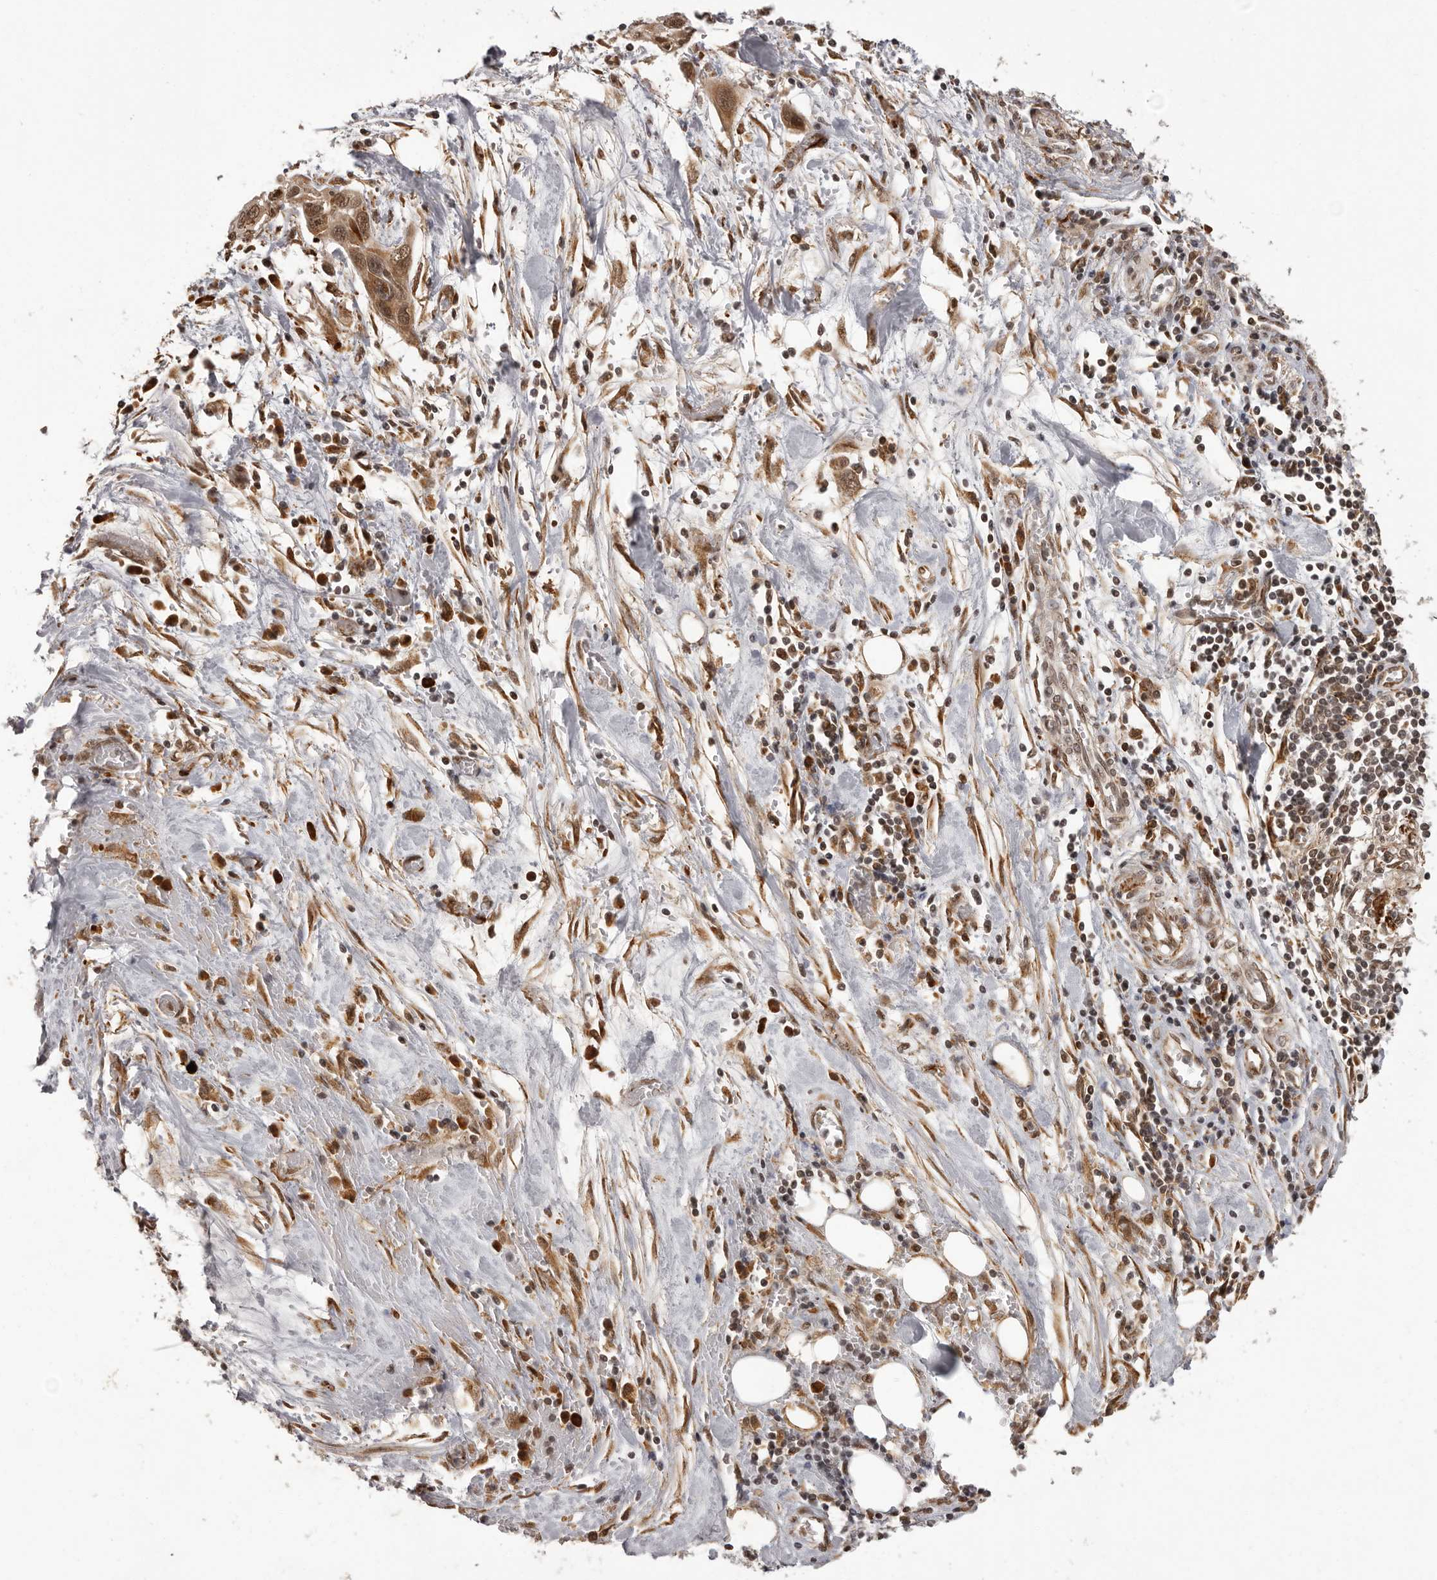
{"staining": {"intensity": "moderate", "quantity": ">75%", "location": "cytoplasmic/membranous,nuclear"}, "tissue": "pancreatic cancer", "cell_type": "Tumor cells", "image_type": "cancer", "snomed": [{"axis": "morphology", "description": "Adenocarcinoma, NOS"}, {"axis": "topography", "description": "Pancreas"}], "caption": "The micrograph demonstrates a brown stain indicating the presence of a protein in the cytoplasmic/membranous and nuclear of tumor cells in pancreatic cancer (adenocarcinoma).", "gene": "IL32", "patient": {"sex": "female", "age": 60}}